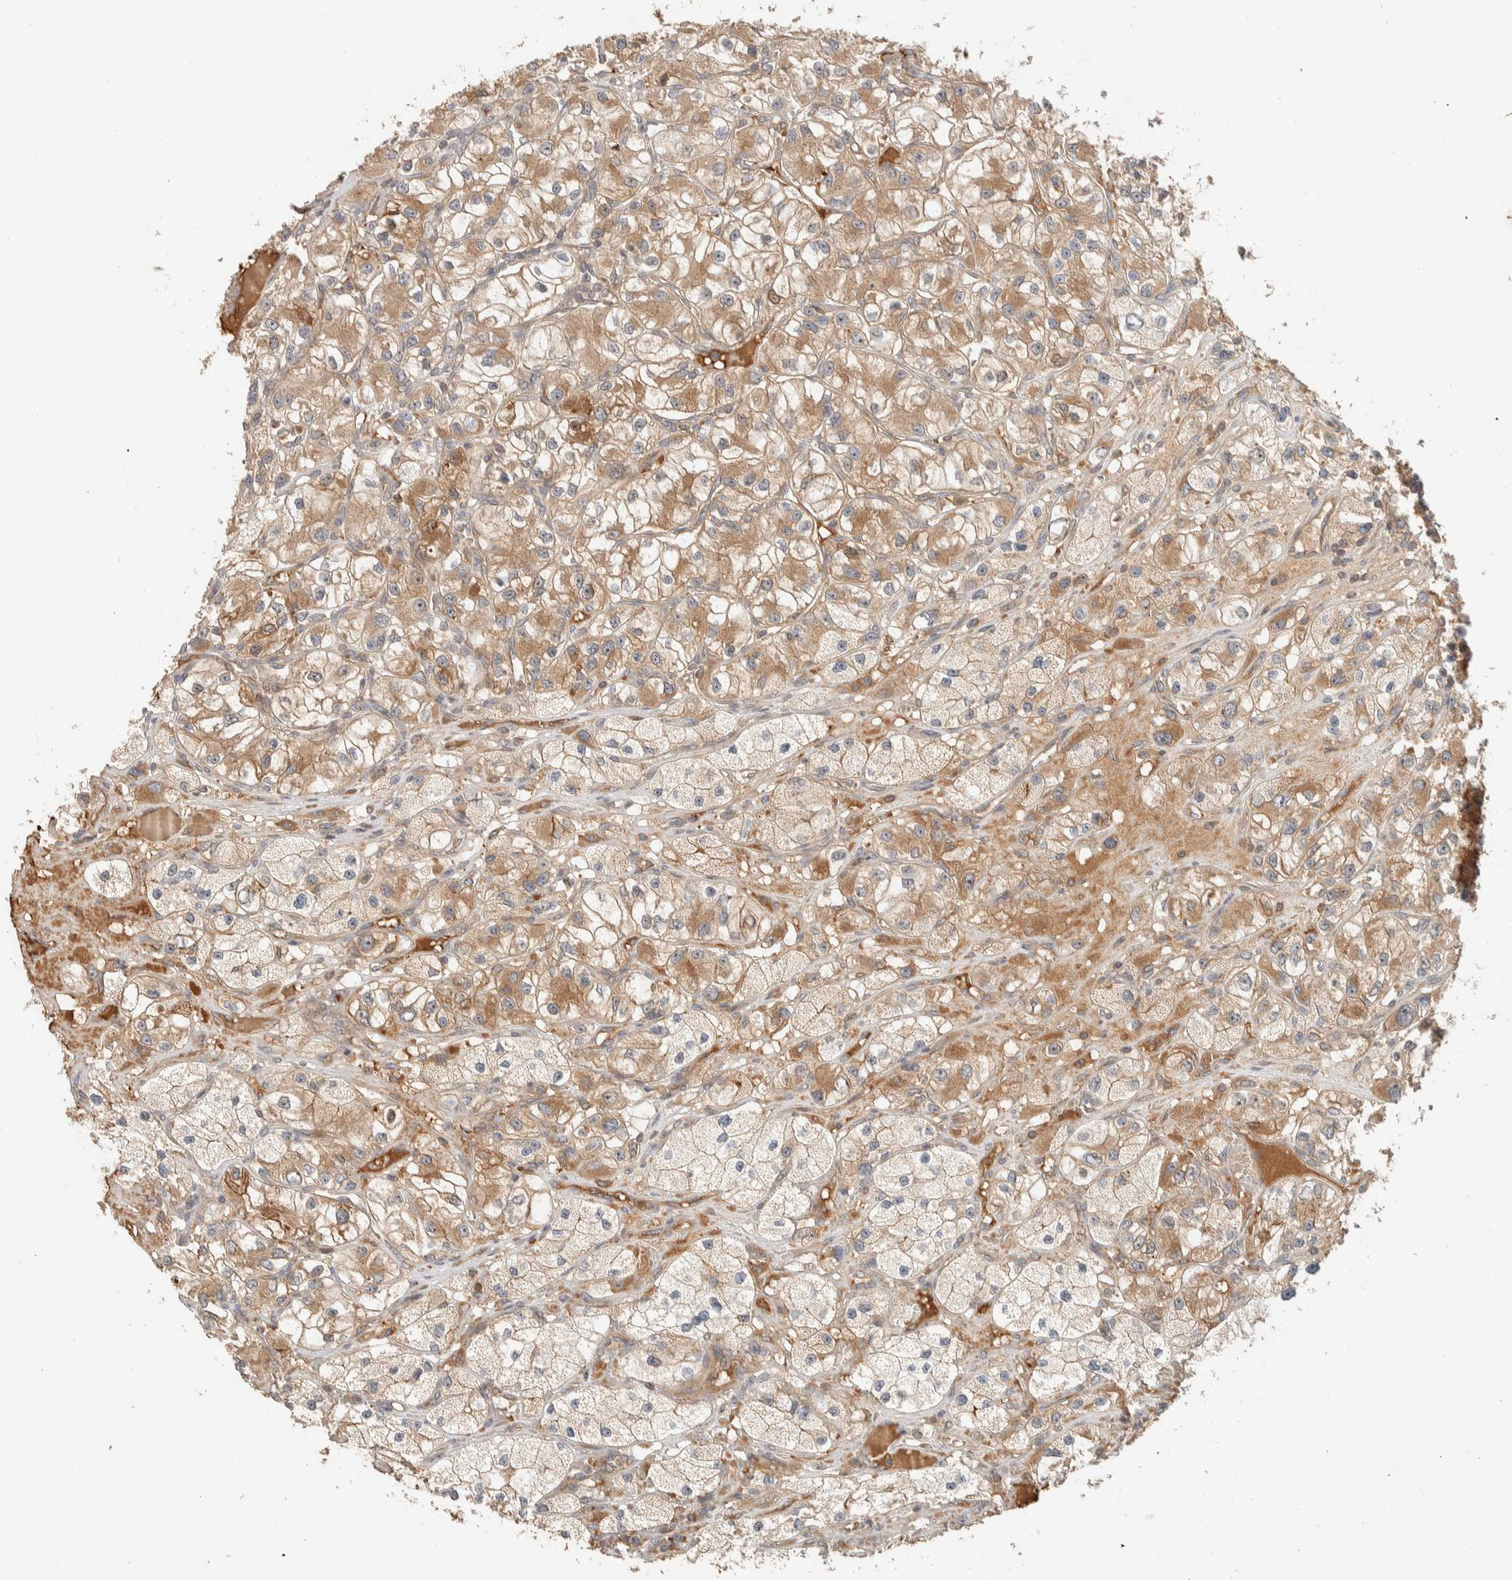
{"staining": {"intensity": "moderate", "quantity": ">75%", "location": "cytoplasmic/membranous"}, "tissue": "renal cancer", "cell_type": "Tumor cells", "image_type": "cancer", "snomed": [{"axis": "morphology", "description": "Adenocarcinoma, NOS"}, {"axis": "topography", "description": "Kidney"}], "caption": "Protein expression analysis of renal cancer displays moderate cytoplasmic/membranous expression in about >75% of tumor cells.", "gene": "ZBTB2", "patient": {"sex": "female", "age": 57}}